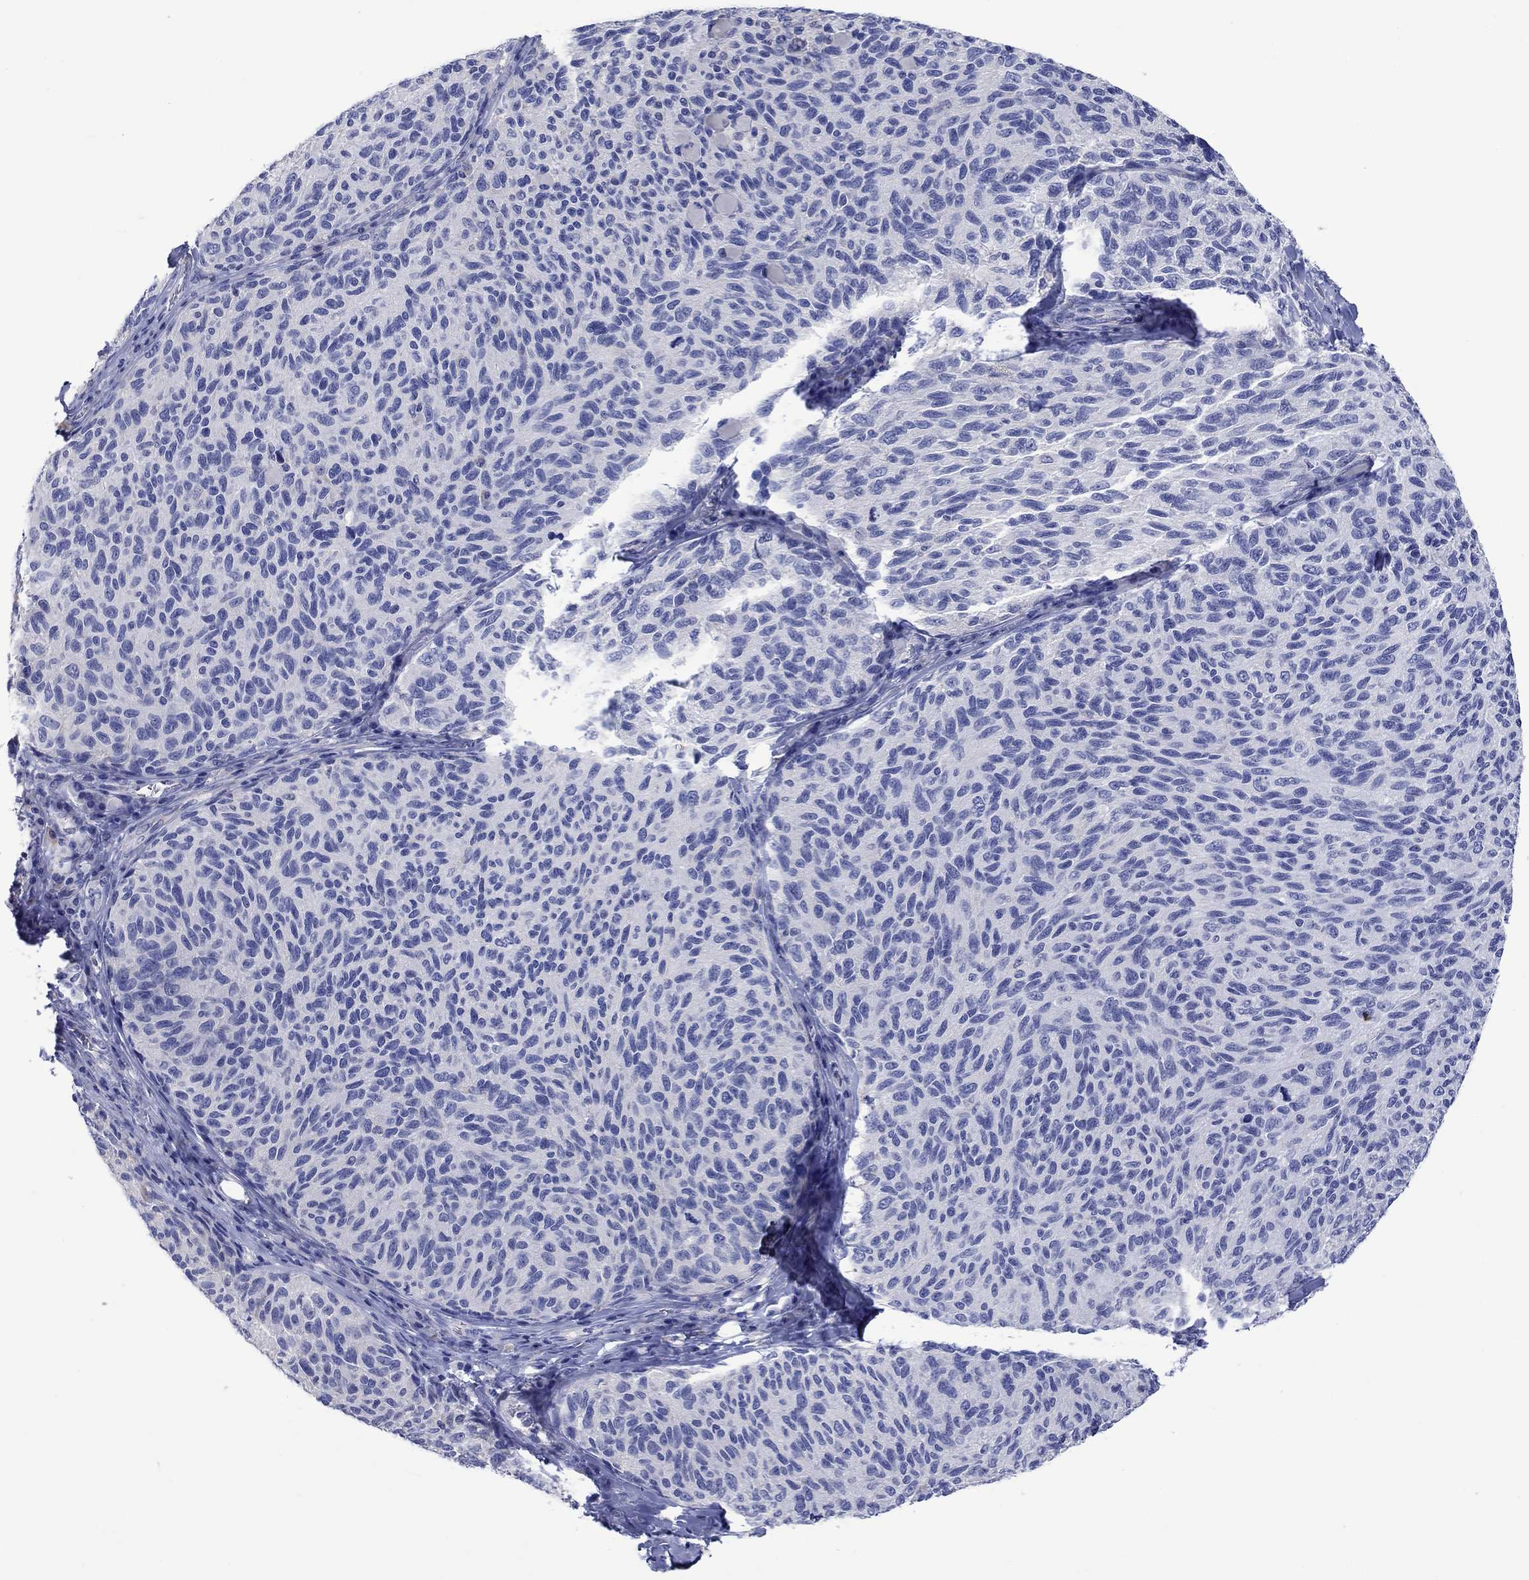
{"staining": {"intensity": "negative", "quantity": "none", "location": "none"}, "tissue": "melanoma", "cell_type": "Tumor cells", "image_type": "cancer", "snomed": [{"axis": "morphology", "description": "Malignant melanoma, NOS"}, {"axis": "topography", "description": "Skin"}], "caption": "A histopathology image of human malignant melanoma is negative for staining in tumor cells.", "gene": "TOMM20L", "patient": {"sex": "female", "age": 73}}